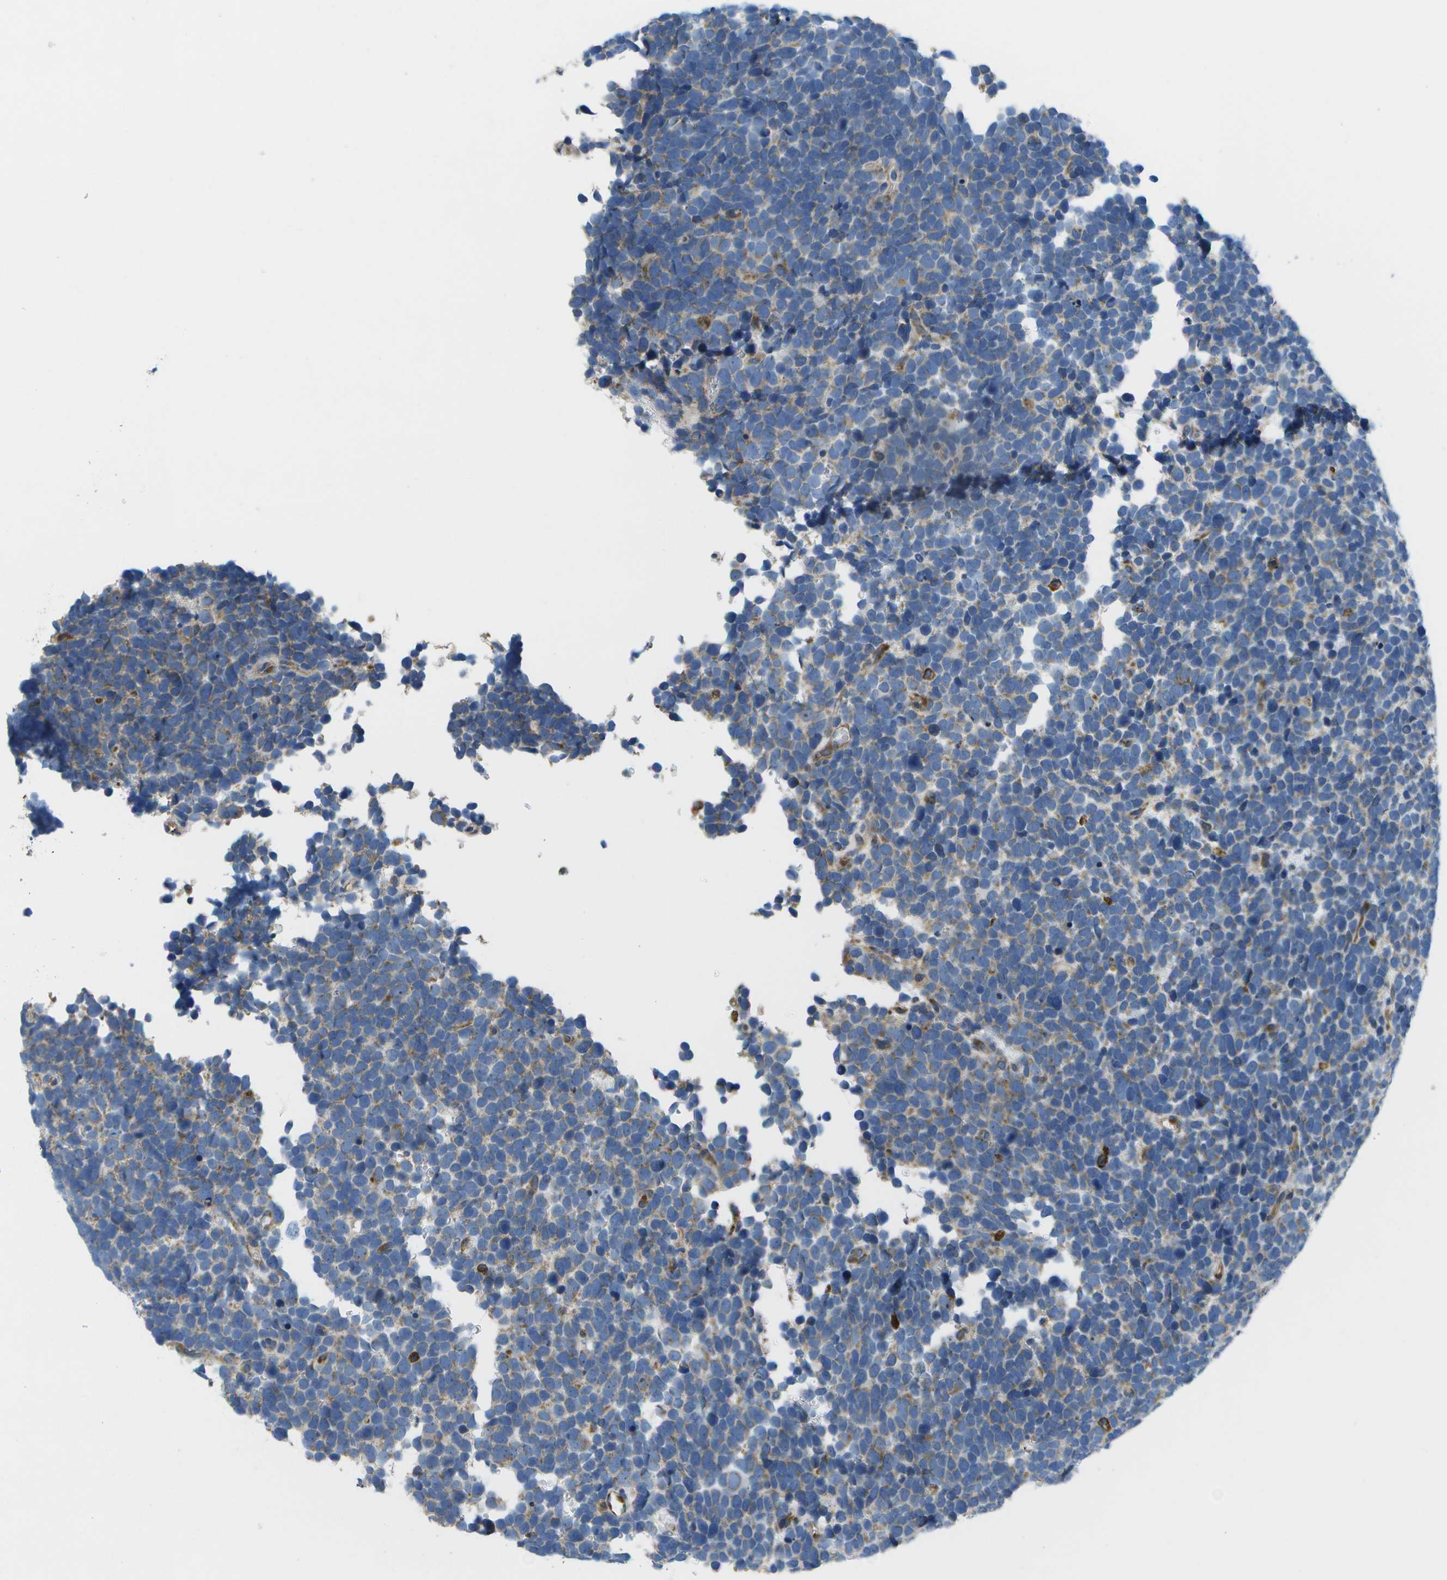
{"staining": {"intensity": "weak", "quantity": "25%-75%", "location": "cytoplasmic/membranous"}, "tissue": "urothelial cancer", "cell_type": "Tumor cells", "image_type": "cancer", "snomed": [{"axis": "morphology", "description": "Urothelial carcinoma, High grade"}, {"axis": "topography", "description": "Urinary bladder"}], "caption": "Immunohistochemical staining of urothelial cancer shows weak cytoplasmic/membranous protein expression in about 25%-75% of tumor cells.", "gene": "GDF5", "patient": {"sex": "female", "age": 82}}